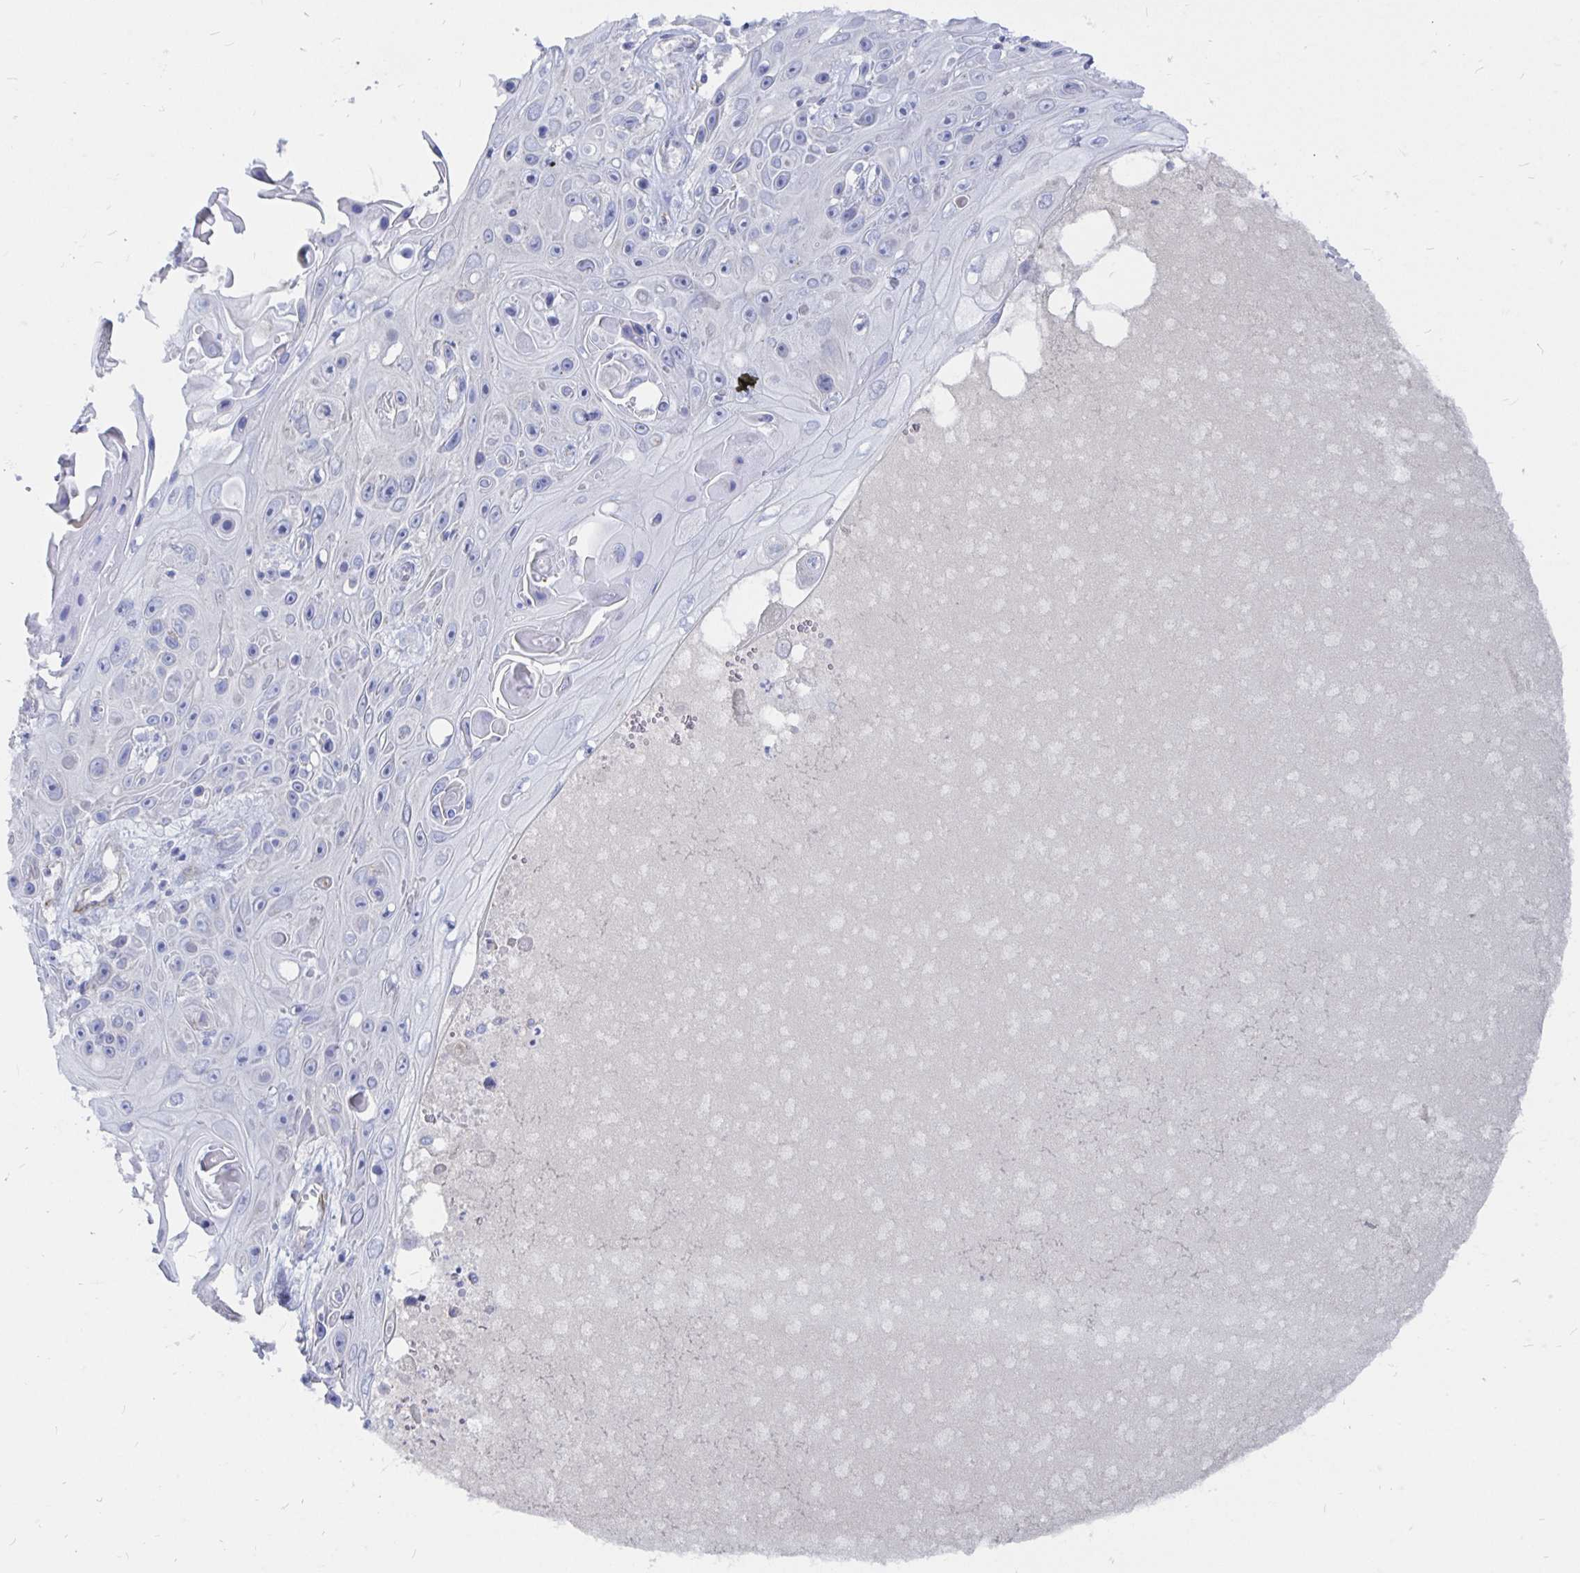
{"staining": {"intensity": "negative", "quantity": "none", "location": "none"}, "tissue": "skin cancer", "cell_type": "Tumor cells", "image_type": "cancer", "snomed": [{"axis": "morphology", "description": "Squamous cell carcinoma, NOS"}, {"axis": "topography", "description": "Skin"}], "caption": "Squamous cell carcinoma (skin) was stained to show a protein in brown. There is no significant positivity in tumor cells.", "gene": "COX16", "patient": {"sex": "male", "age": 82}}